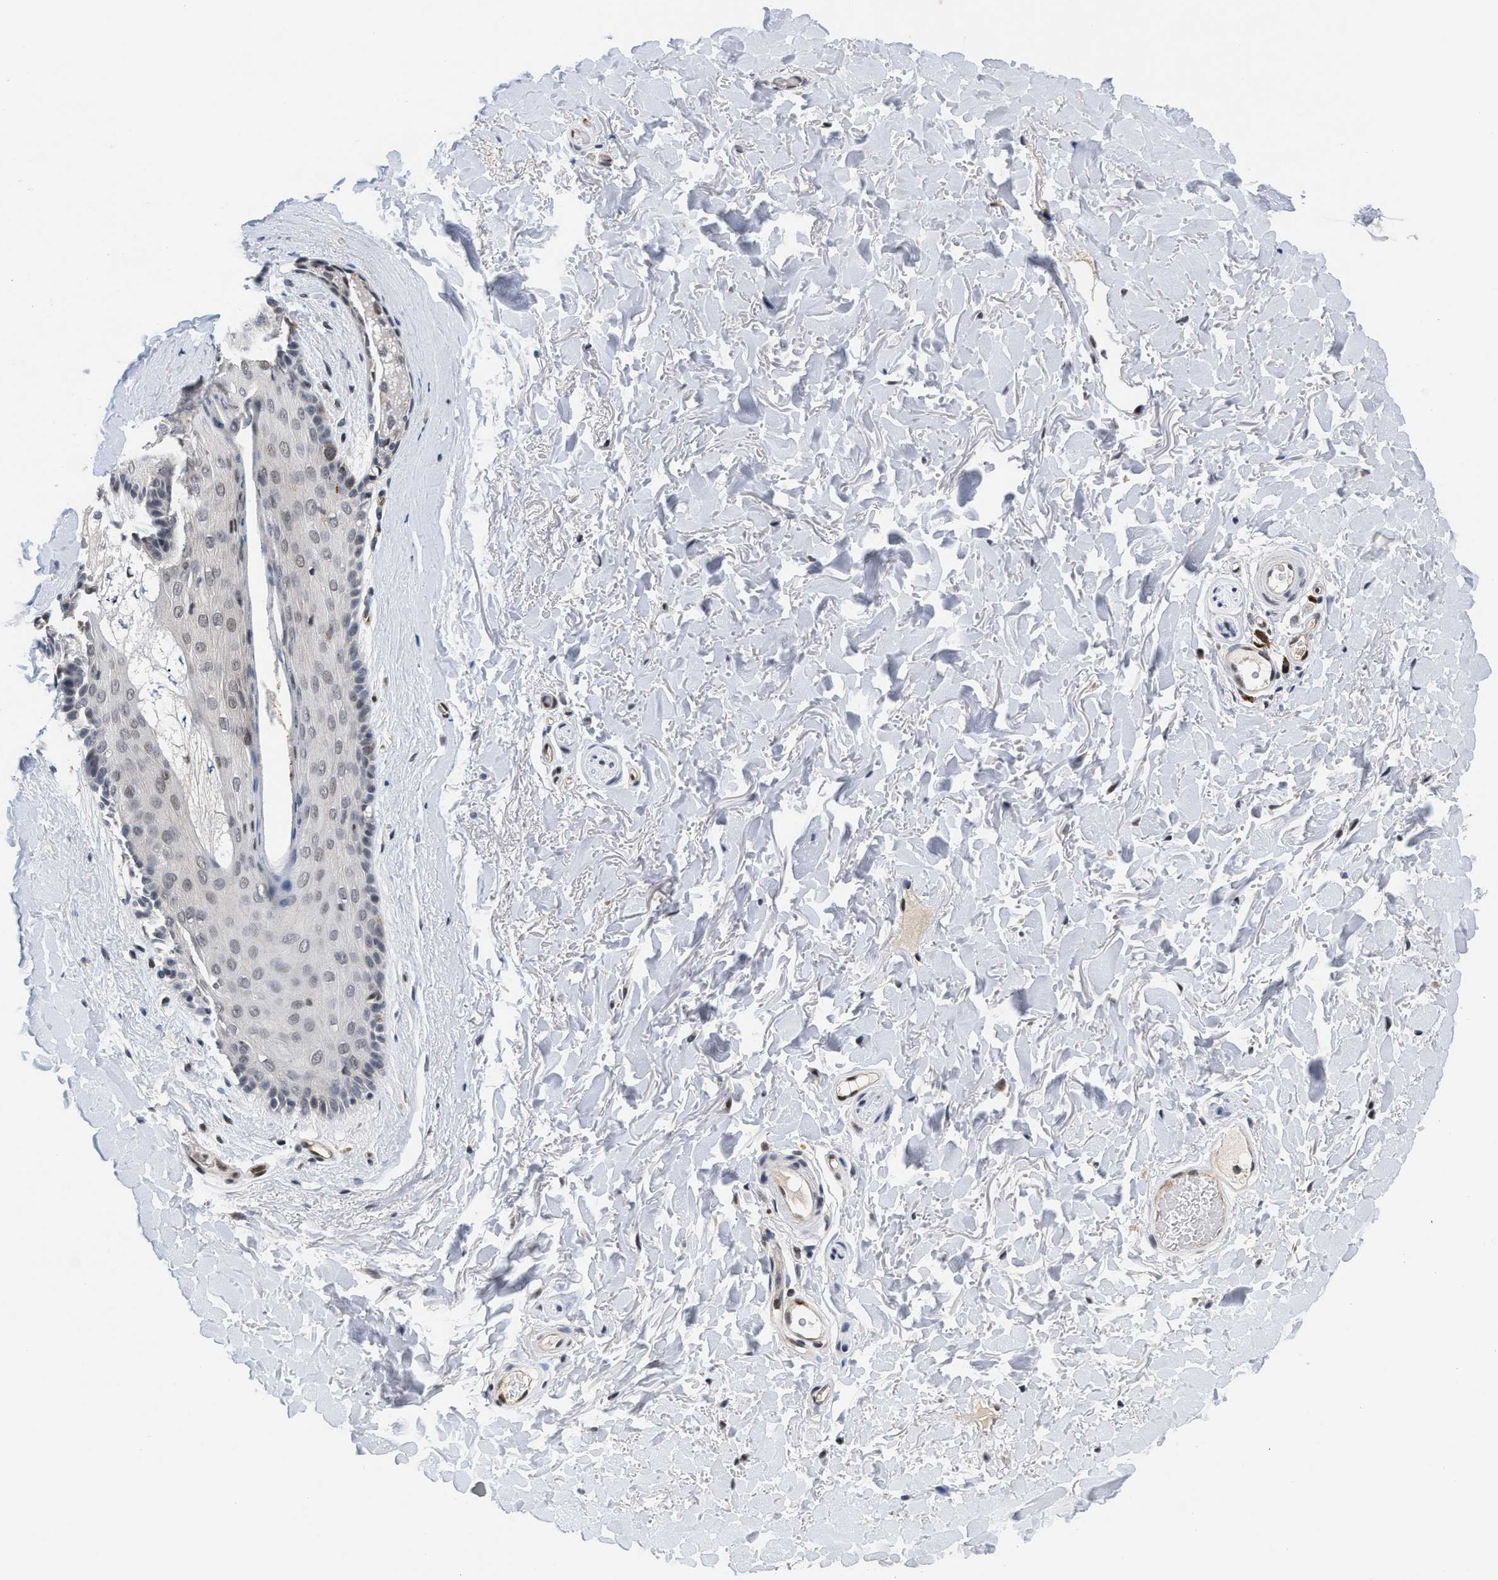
{"staining": {"intensity": "moderate", "quantity": "<25%", "location": "nuclear"}, "tissue": "skin", "cell_type": "Epidermal cells", "image_type": "normal", "snomed": [{"axis": "morphology", "description": "Normal tissue, NOS"}, {"axis": "topography", "description": "Anal"}], "caption": "This is a photomicrograph of IHC staining of unremarkable skin, which shows moderate positivity in the nuclear of epidermal cells.", "gene": "HIF1A", "patient": {"sex": "male", "age": 74}}